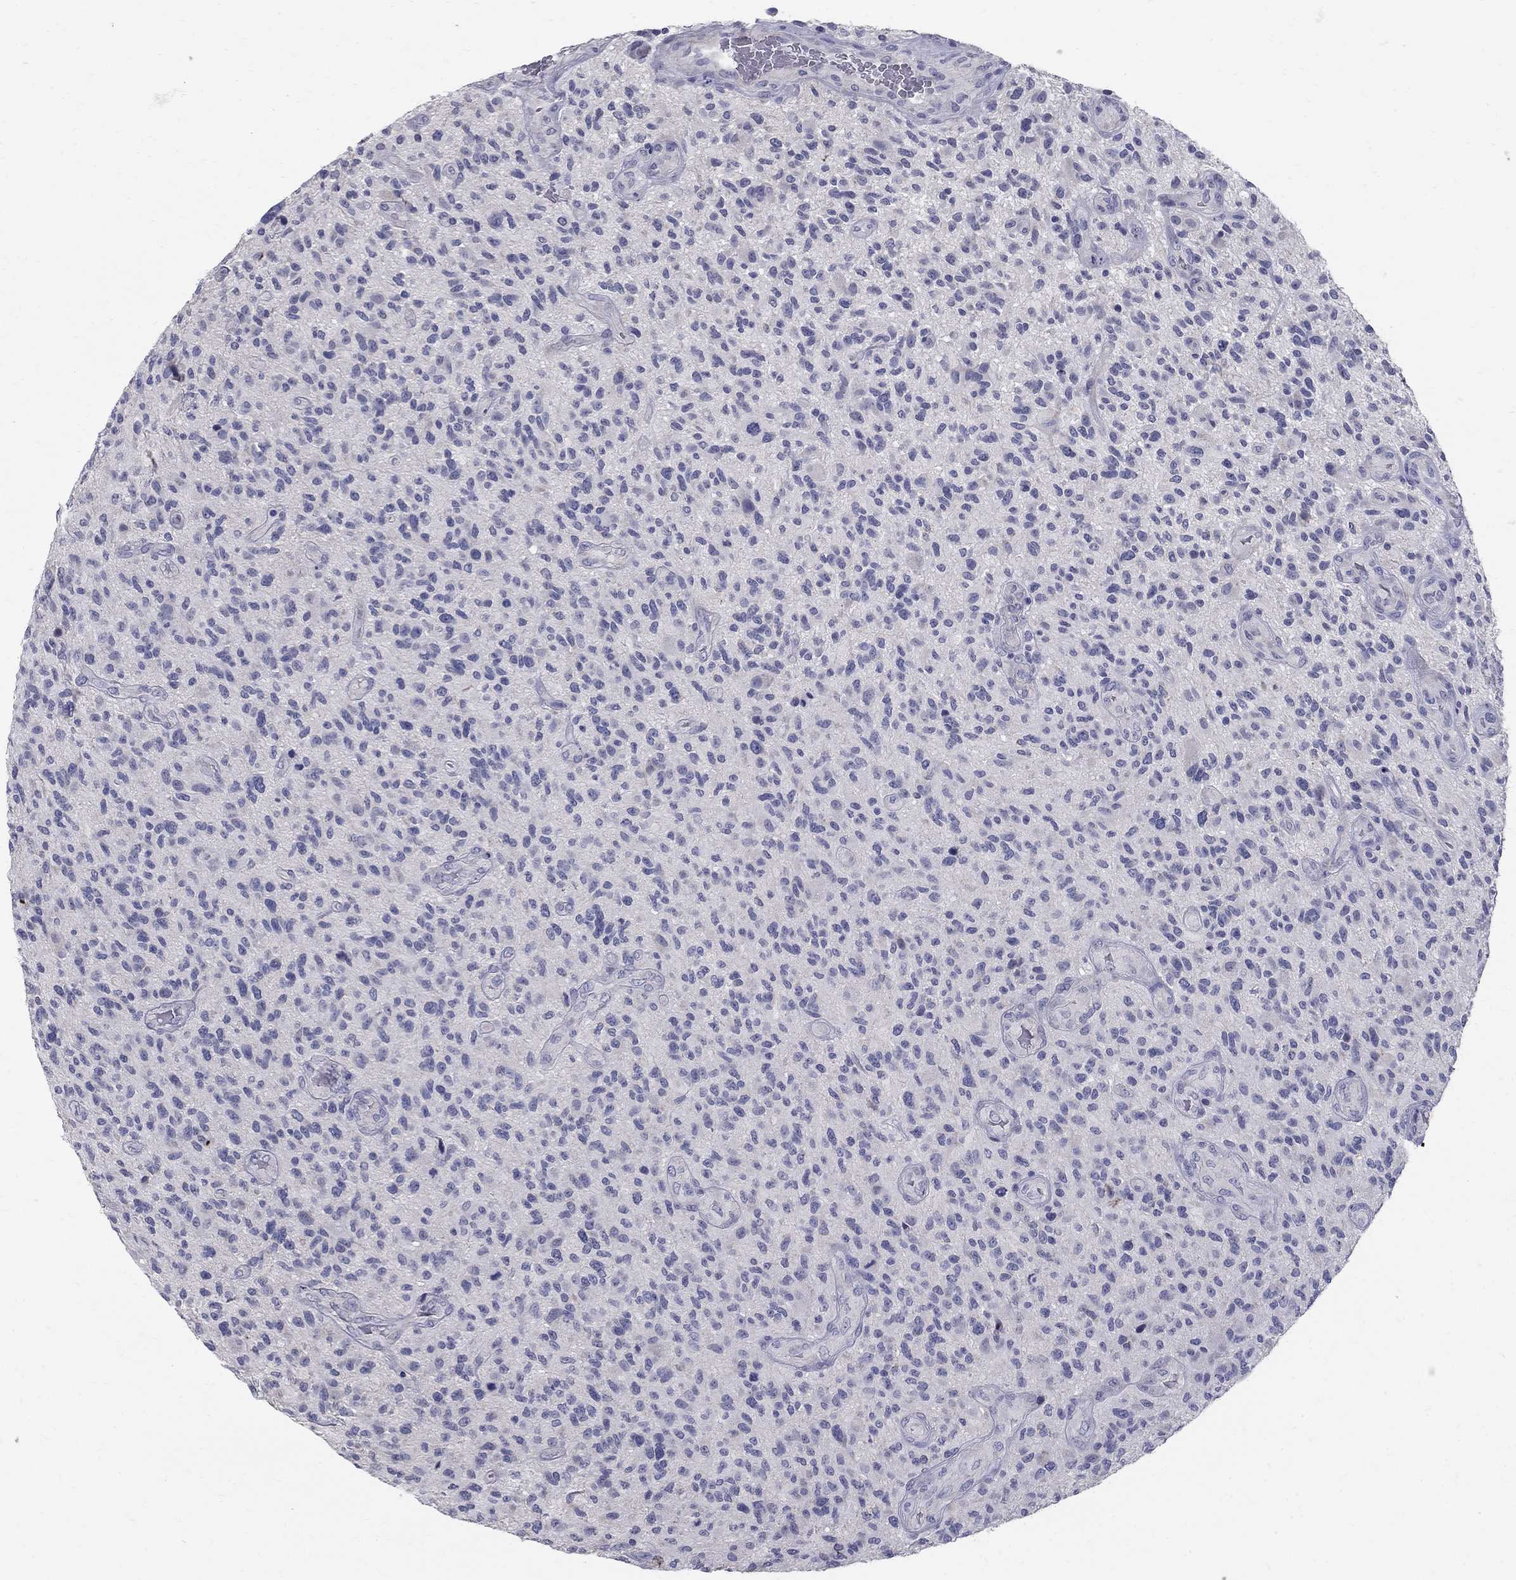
{"staining": {"intensity": "negative", "quantity": "none", "location": "none"}, "tissue": "glioma", "cell_type": "Tumor cells", "image_type": "cancer", "snomed": [{"axis": "morphology", "description": "Glioma, malignant, High grade"}, {"axis": "topography", "description": "Brain"}], "caption": "Immunohistochemical staining of human high-grade glioma (malignant) exhibits no significant positivity in tumor cells.", "gene": "TP53TG5", "patient": {"sex": "male", "age": 47}}